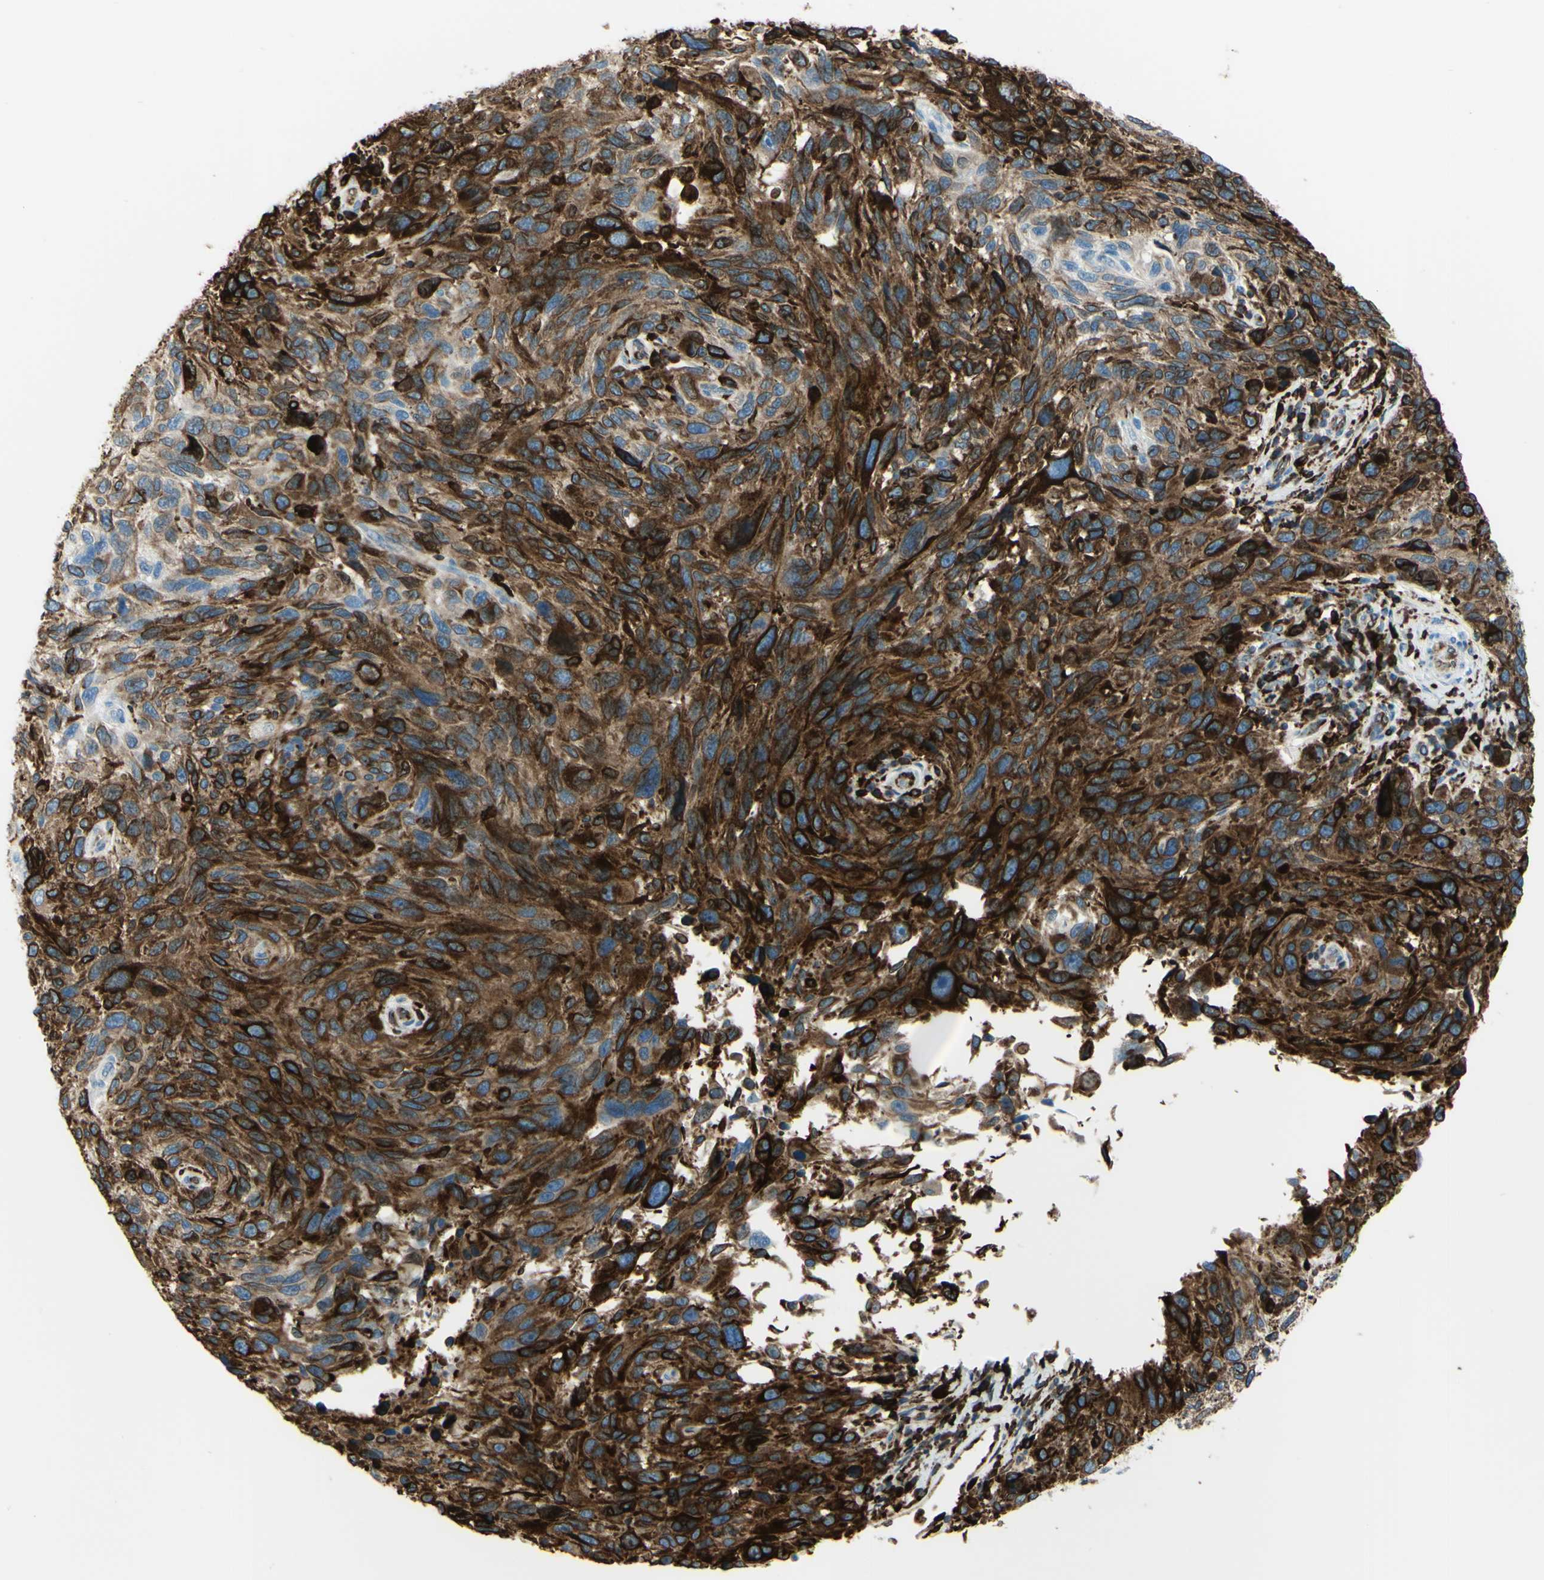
{"staining": {"intensity": "strong", "quantity": ">75%", "location": "cytoplasmic/membranous"}, "tissue": "melanoma", "cell_type": "Tumor cells", "image_type": "cancer", "snomed": [{"axis": "morphology", "description": "Malignant melanoma, NOS"}, {"axis": "topography", "description": "Skin"}], "caption": "A high amount of strong cytoplasmic/membranous expression is appreciated in approximately >75% of tumor cells in malignant melanoma tissue.", "gene": "CD74", "patient": {"sex": "male", "age": 53}}